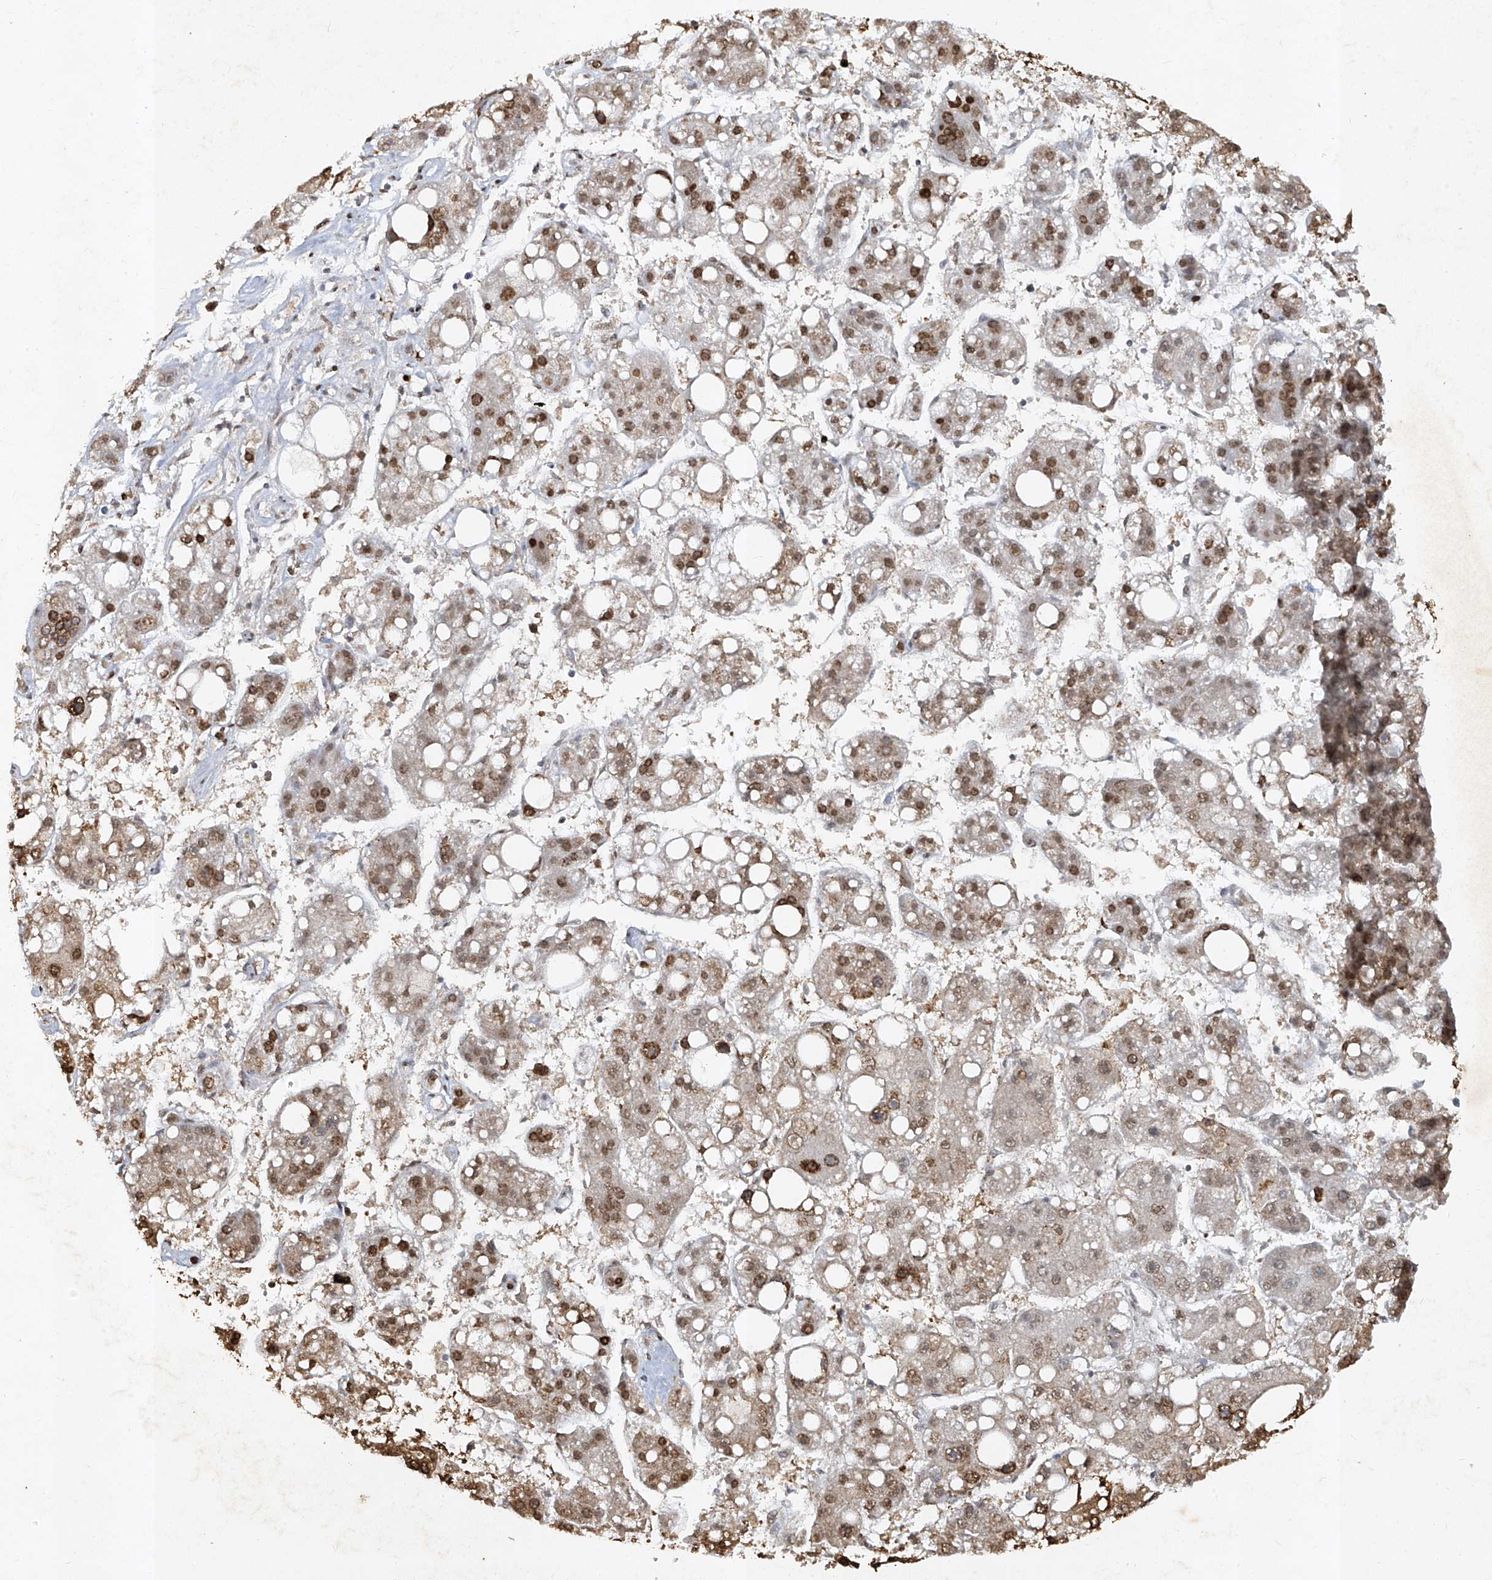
{"staining": {"intensity": "moderate", "quantity": "25%-75%", "location": "nuclear"}, "tissue": "liver cancer", "cell_type": "Tumor cells", "image_type": "cancer", "snomed": [{"axis": "morphology", "description": "Carcinoma, Hepatocellular, NOS"}, {"axis": "topography", "description": "Liver"}], "caption": "Immunohistochemistry (IHC) of hepatocellular carcinoma (liver) demonstrates medium levels of moderate nuclear positivity in approximately 25%-75% of tumor cells.", "gene": "ATRIP", "patient": {"sex": "female", "age": 61}}